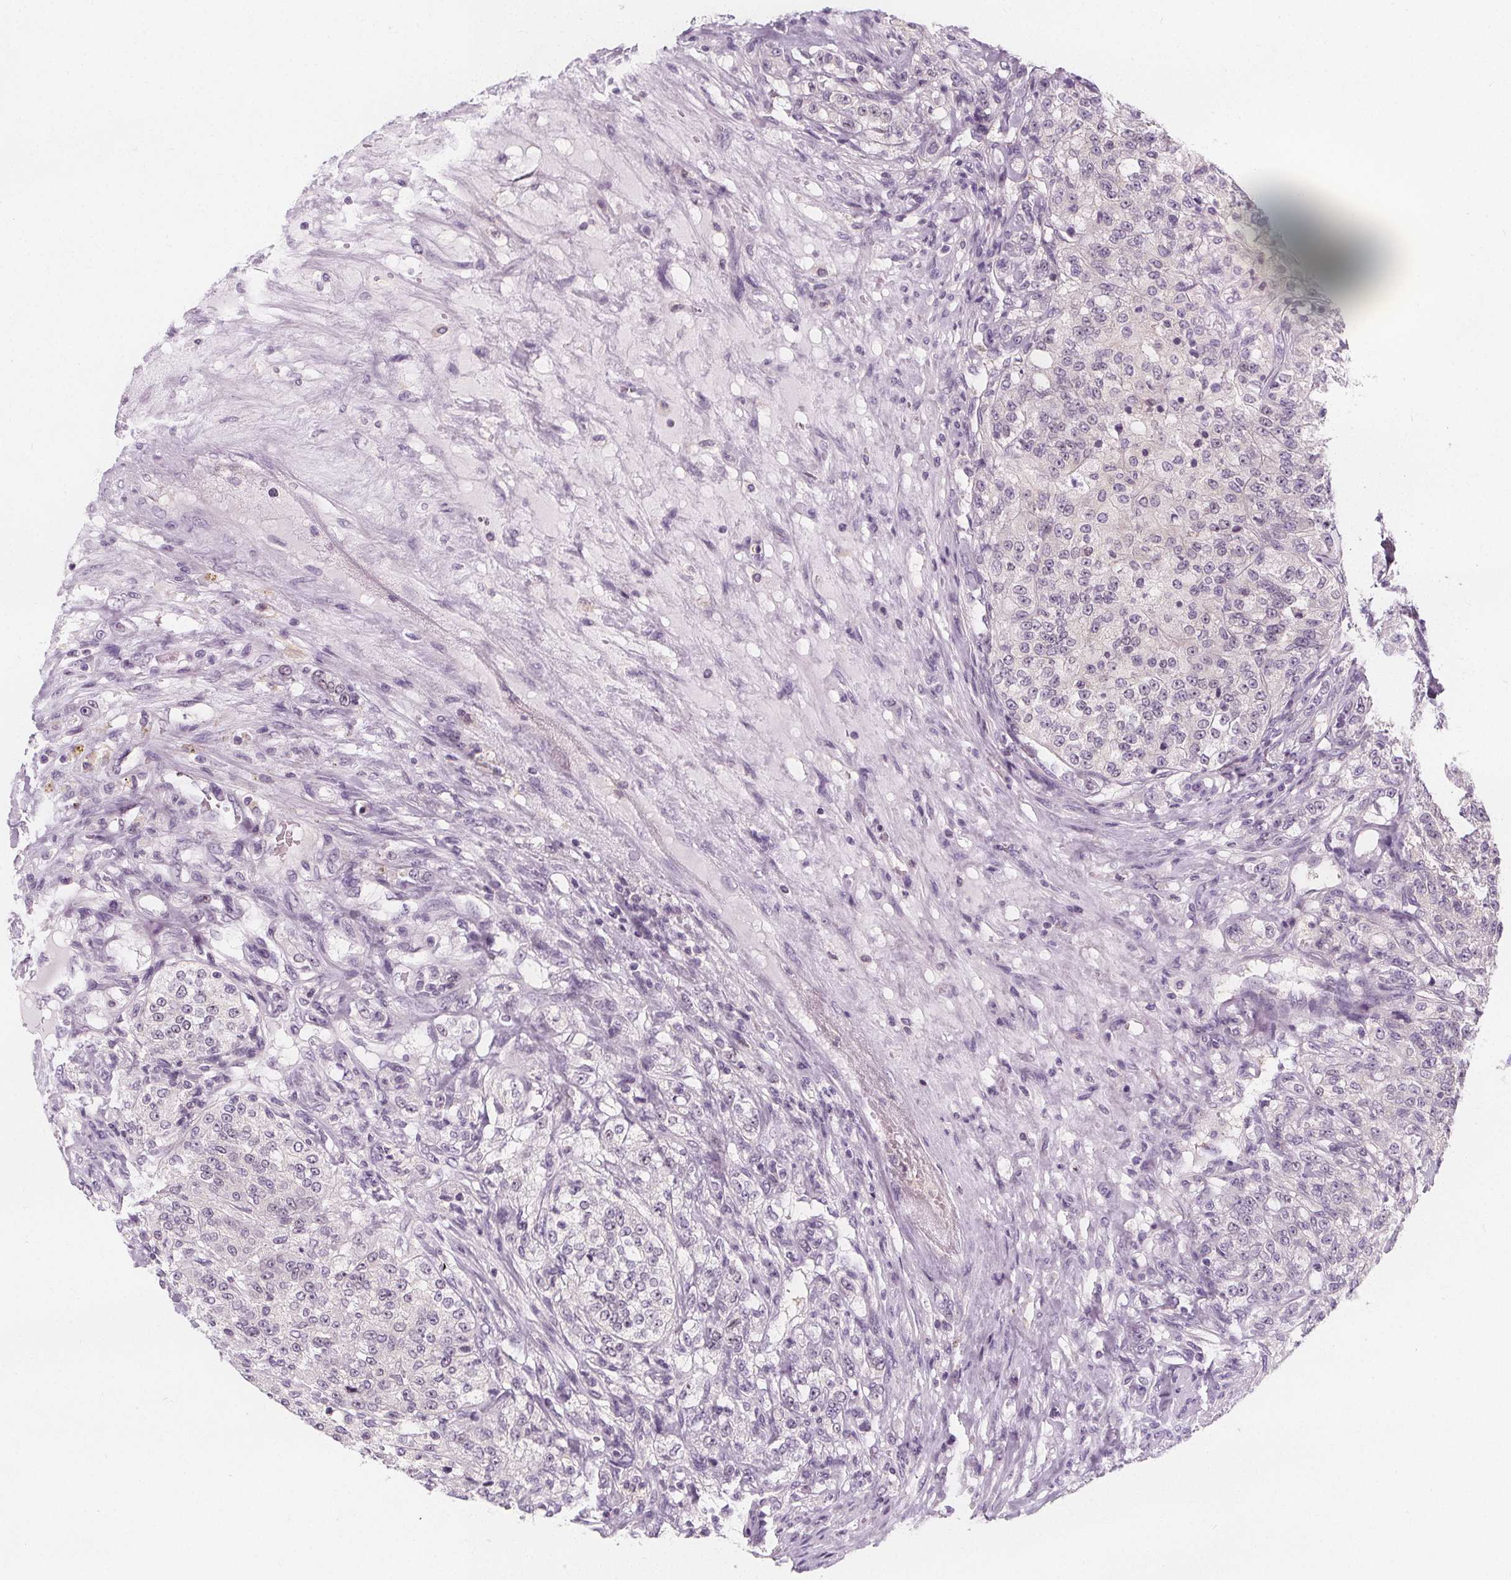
{"staining": {"intensity": "negative", "quantity": "none", "location": "none"}, "tissue": "renal cancer", "cell_type": "Tumor cells", "image_type": "cancer", "snomed": [{"axis": "morphology", "description": "Adenocarcinoma, NOS"}, {"axis": "topography", "description": "Kidney"}], "caption": "Tumor cells show no significant staining in renal adenocarcinoma.", "gene": "UGP2", "patient": {"sex": "female", "age": 63}}